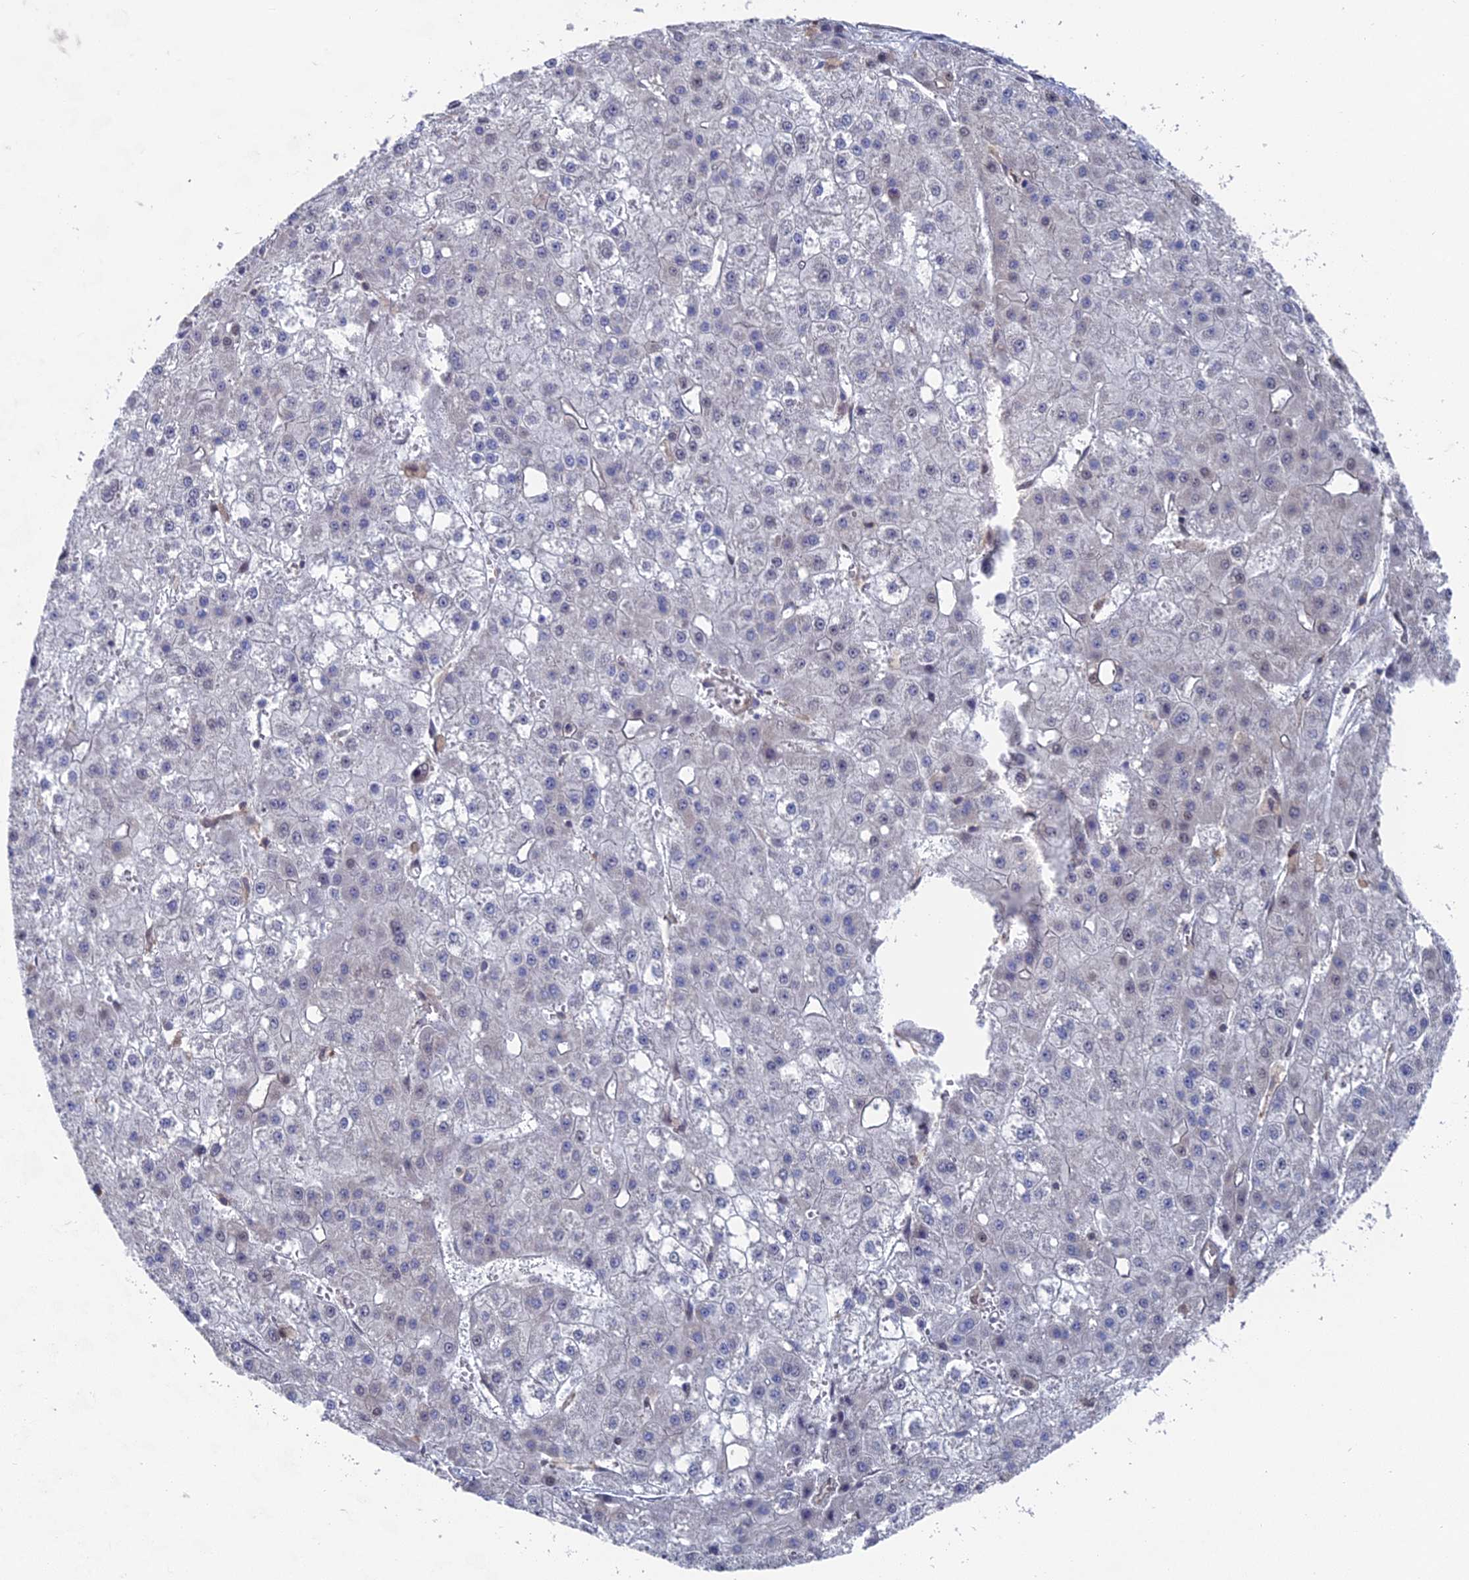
{"staining": {"intensity": "weak", "quantity": "<25%", "location": "nuclear"}, "tissue": "liver cancer", "cell_type": "Tumor cells", "image_type": "cancer", "snomed": [{"axis": "morphology", "description": "Carcinoma, Hepatocellular, NOS"}, {"axis": "topography", "description": "Liver"}], "caption": "The histopathology image shows no staining of tumor cells in hepatocellular carcinoma (liver).", "gene": "UNC5D", "patient": {"sex": "male", "age": 47}}